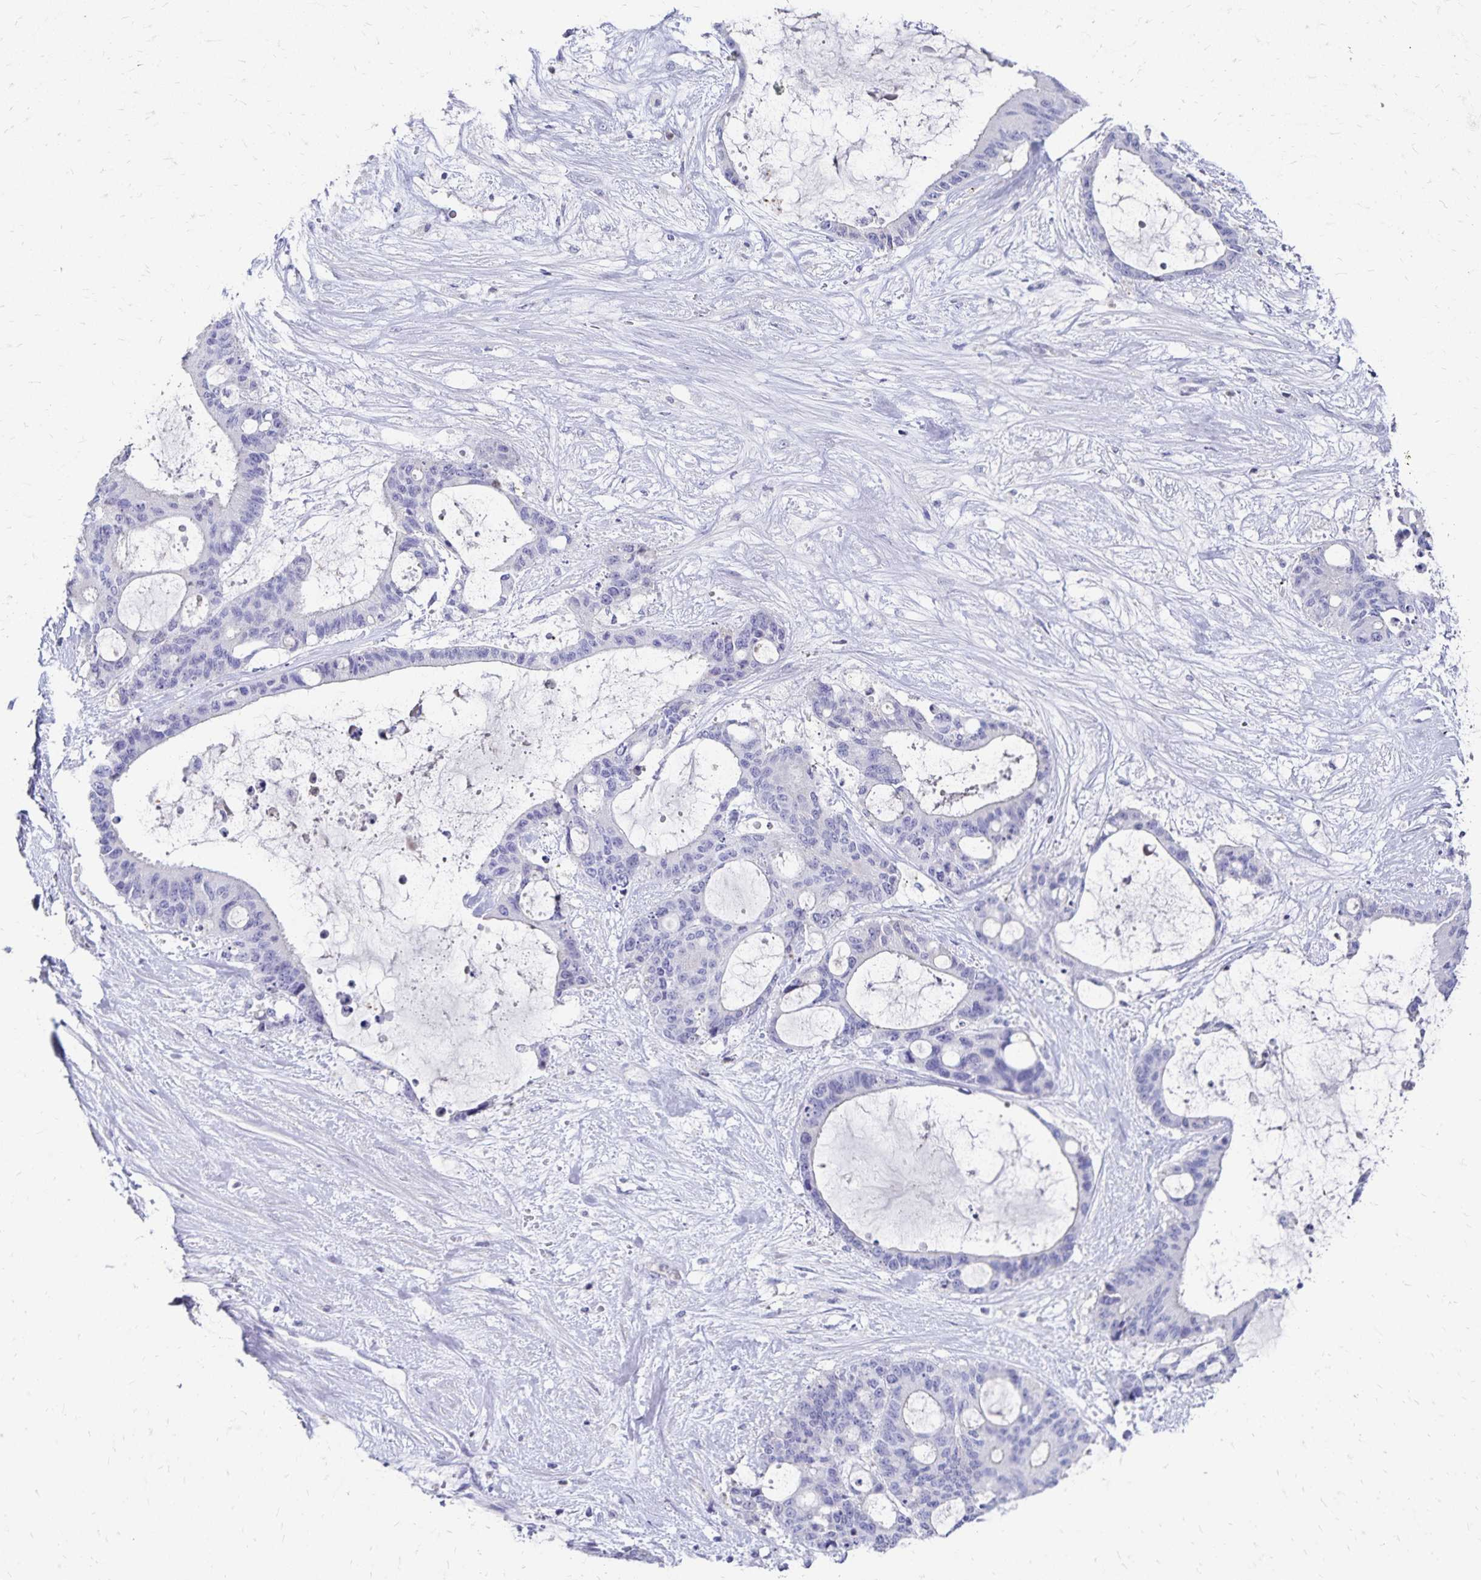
{"staining": {"intensity": "negative", "quantity": "none", "location": "none"}, "tissue": "liver cancer", "cell_type": "Tumor cells", "image_type": "cancer", "snomed": [{"axis": "morphology", "description": "Normal tissue, NOS"}, {"axis": "morphology", "description": "Cholangiocarcinoma"}, {"axis": "topography", "description": "Liver"}, {"axis": "topography", "description": "Peripheral nerve tissue"}], "caption": "DAB (3,3'-diaminobenzidine) immunohistochemical staining of human cholangiocarcinoma (liver) exhibits no significant expression in tumor cells.", "gene": "PAX5", "patient": {"sex": "female", "age": 73}}